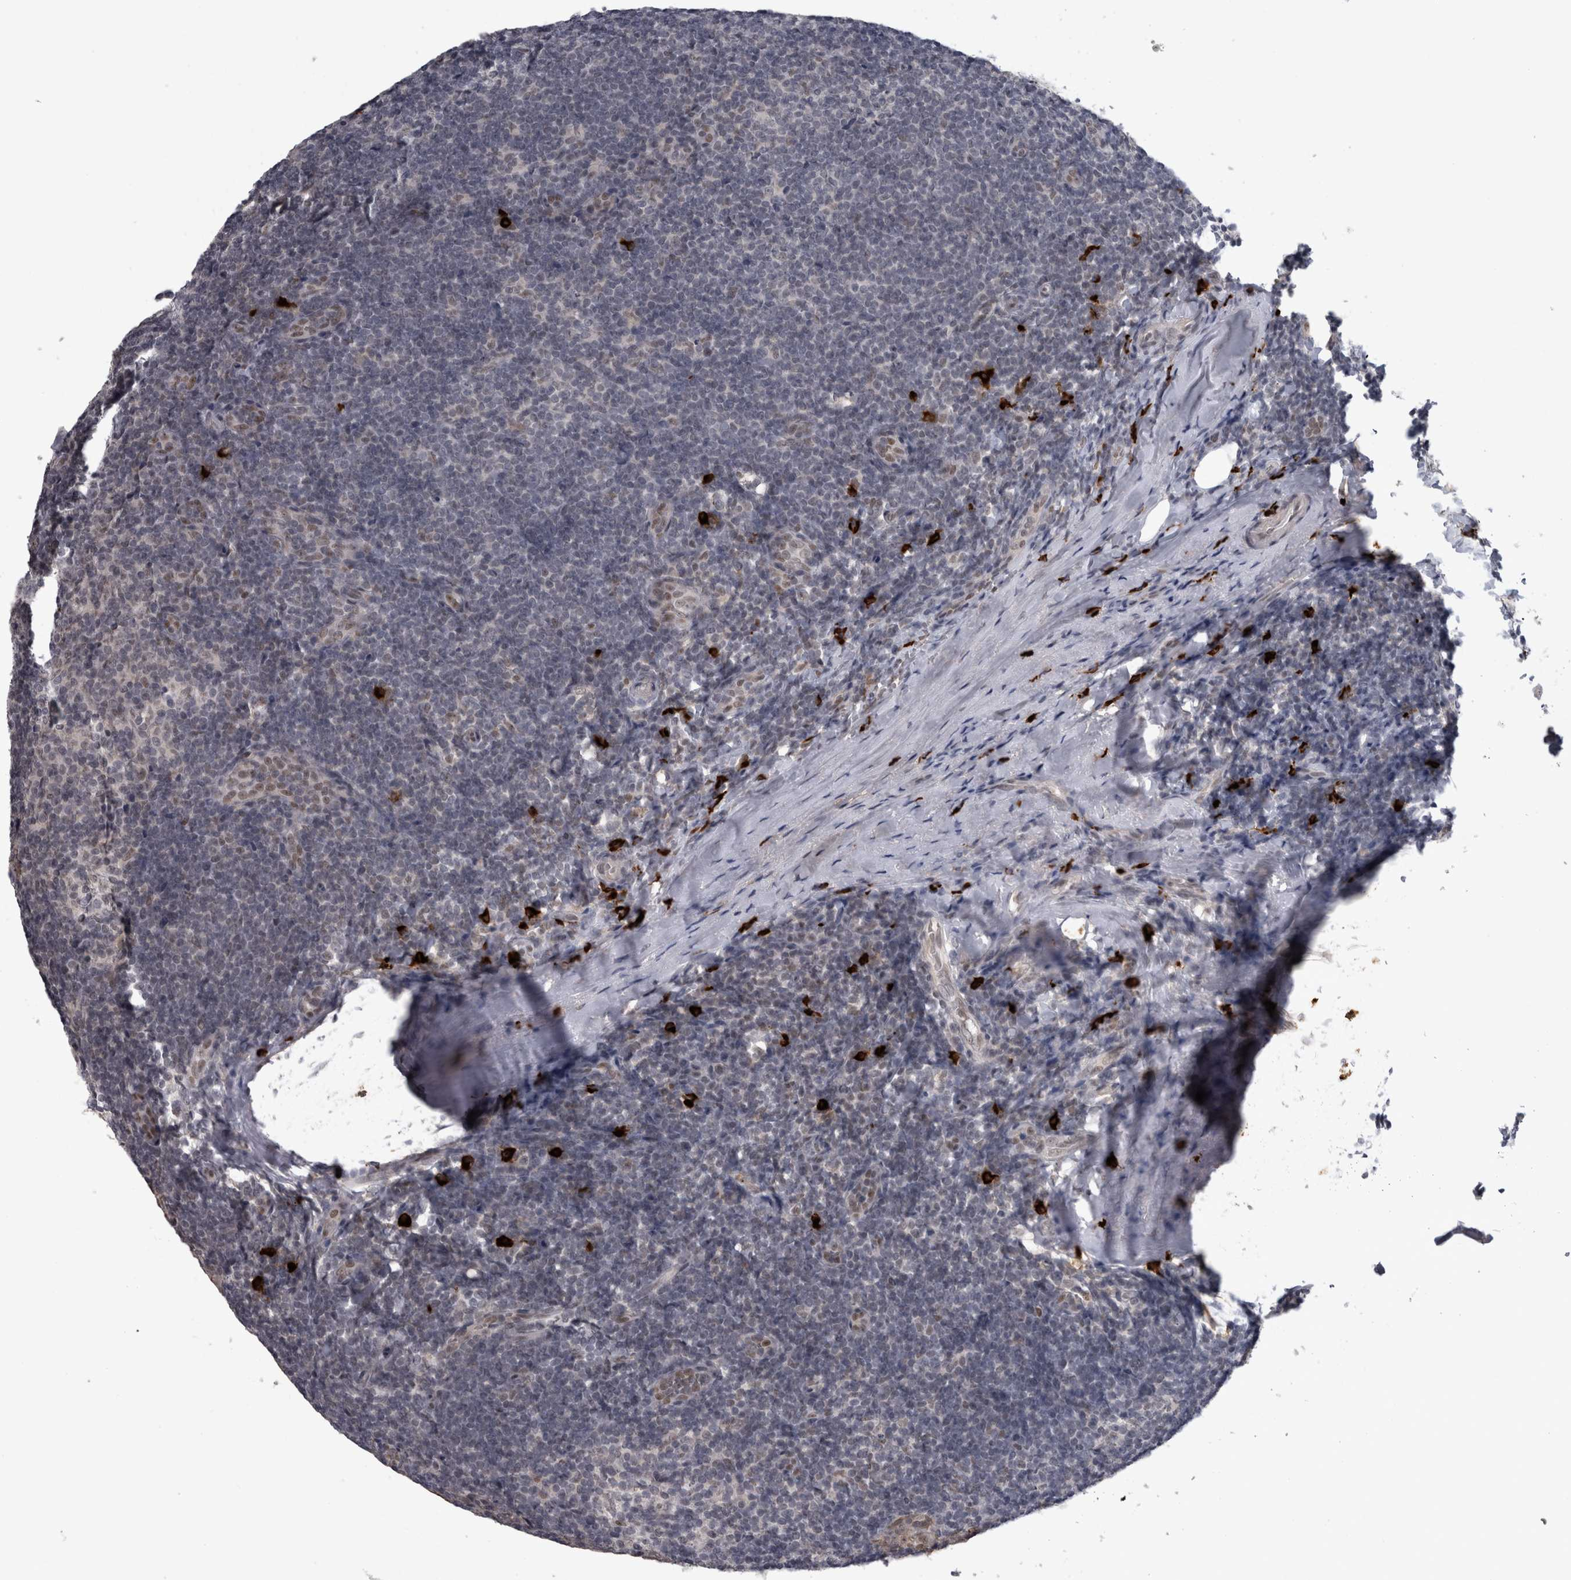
{"staining": {"intensity": "weak", "quantity": "<25%", "location": "nuclear"}, "tissue": "tonsil", "cell_type": "Germinal center cells", "image_type": "normal", "snomed": [{"axis": "morphology", "description": "Normal tissue, NOS"}, {"axis": "topography", "description": "Tonsil"}], "caption": "The immunohistochemistry (IHC) histopathology image has no significant positivity in germinal center cells of tonsil.", "gene": "PEBP4", "patient": {"sex": "male", "age": 37}}